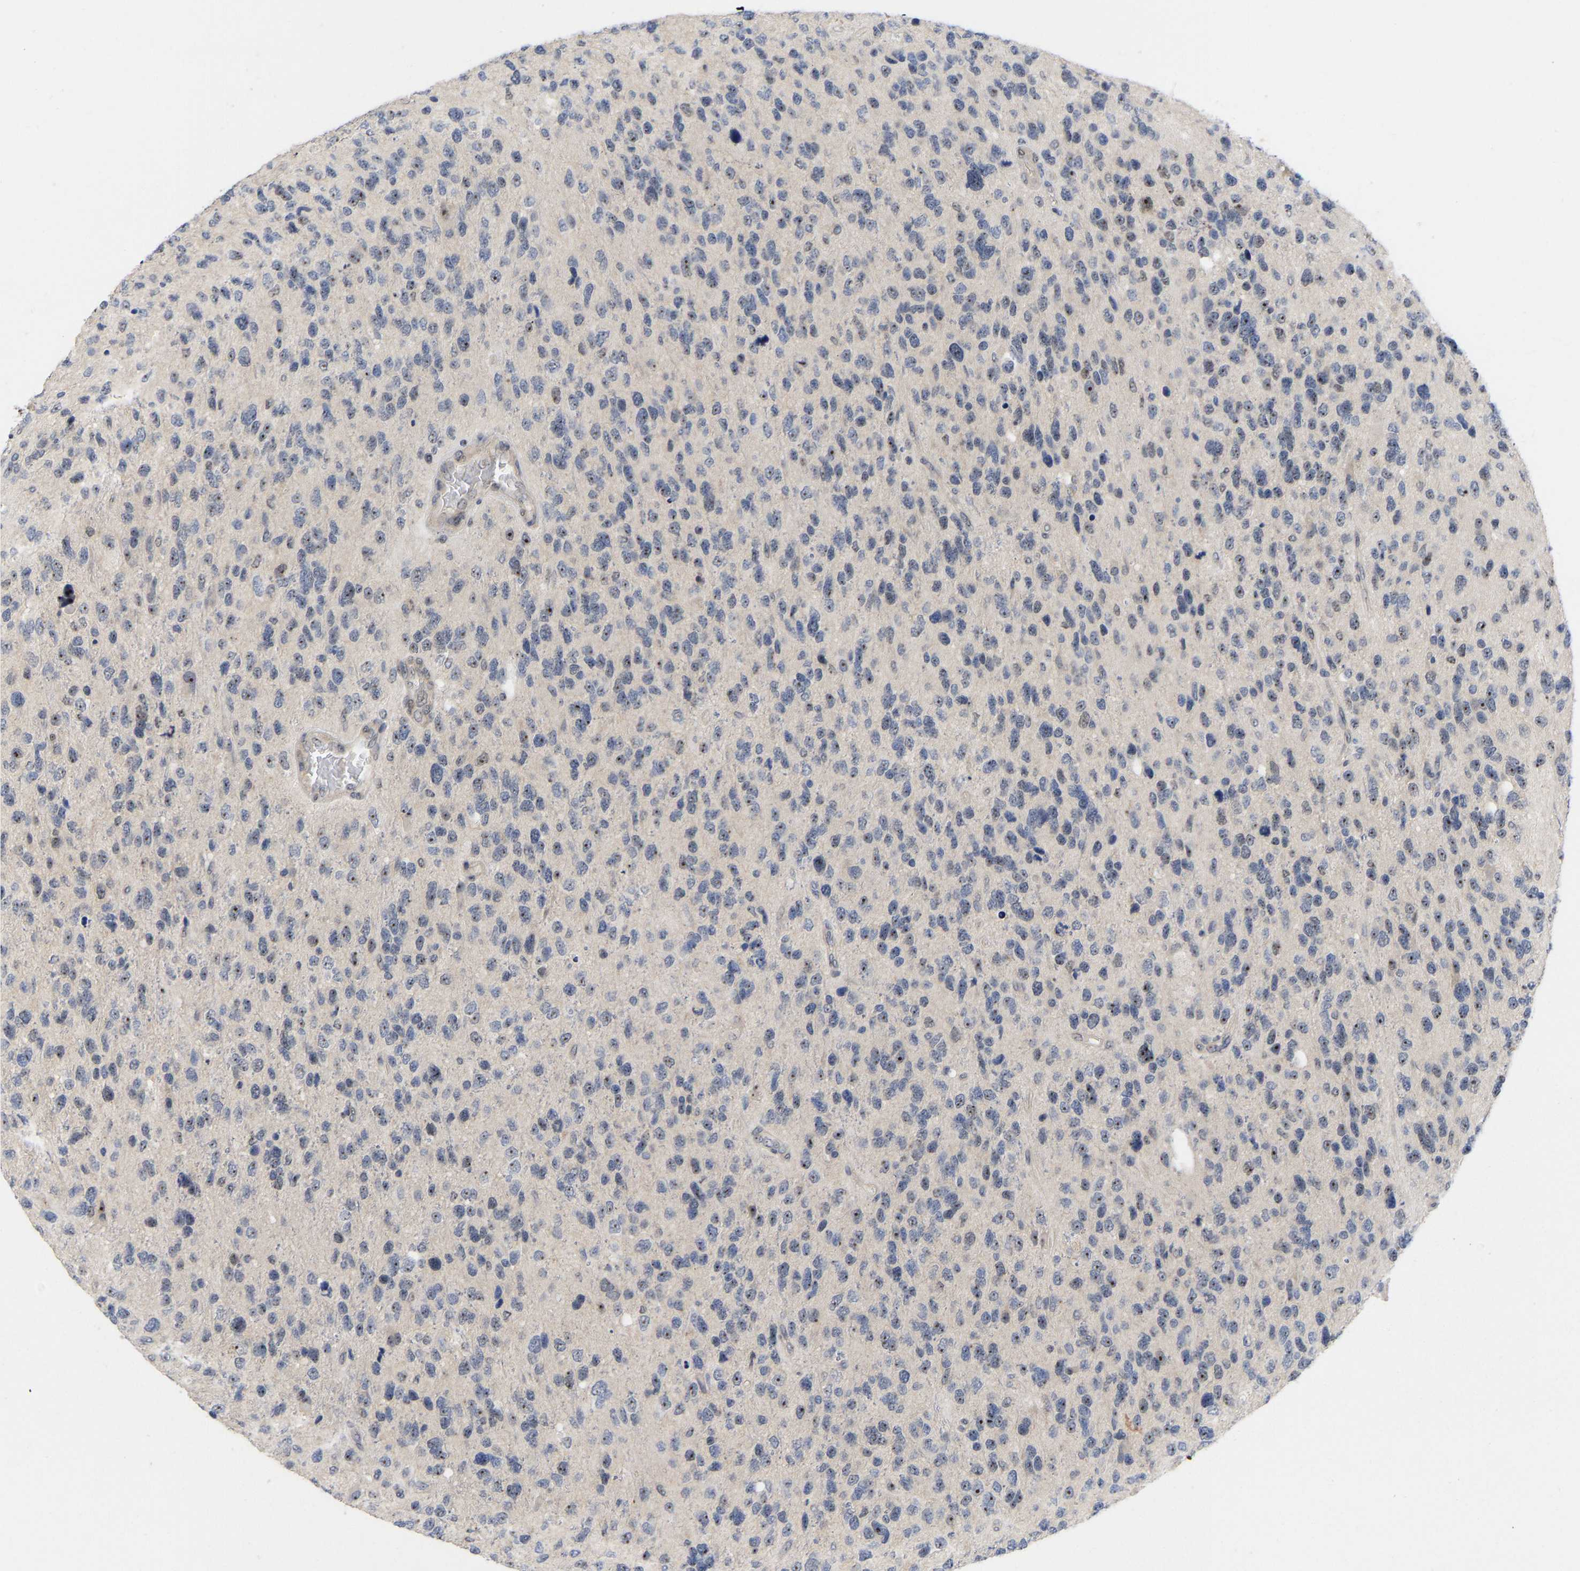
{"staining": {"intensity": "weak", "quantity": "<25%", "location": "nuclear"}, "tissue": "glioma", "cell_type": "Tumor cells", "image_type": "cancer", "snomed": [{"axis": "morphology", "description": "Glioma, malignant, High grade"}, {"axis": "topography", "description": "Brain"}], "caption": "Tumor cells are negative for brown protein staining in glioma.", "gene": "NLE1", "patient": {"sex": "female", "age": 58}}